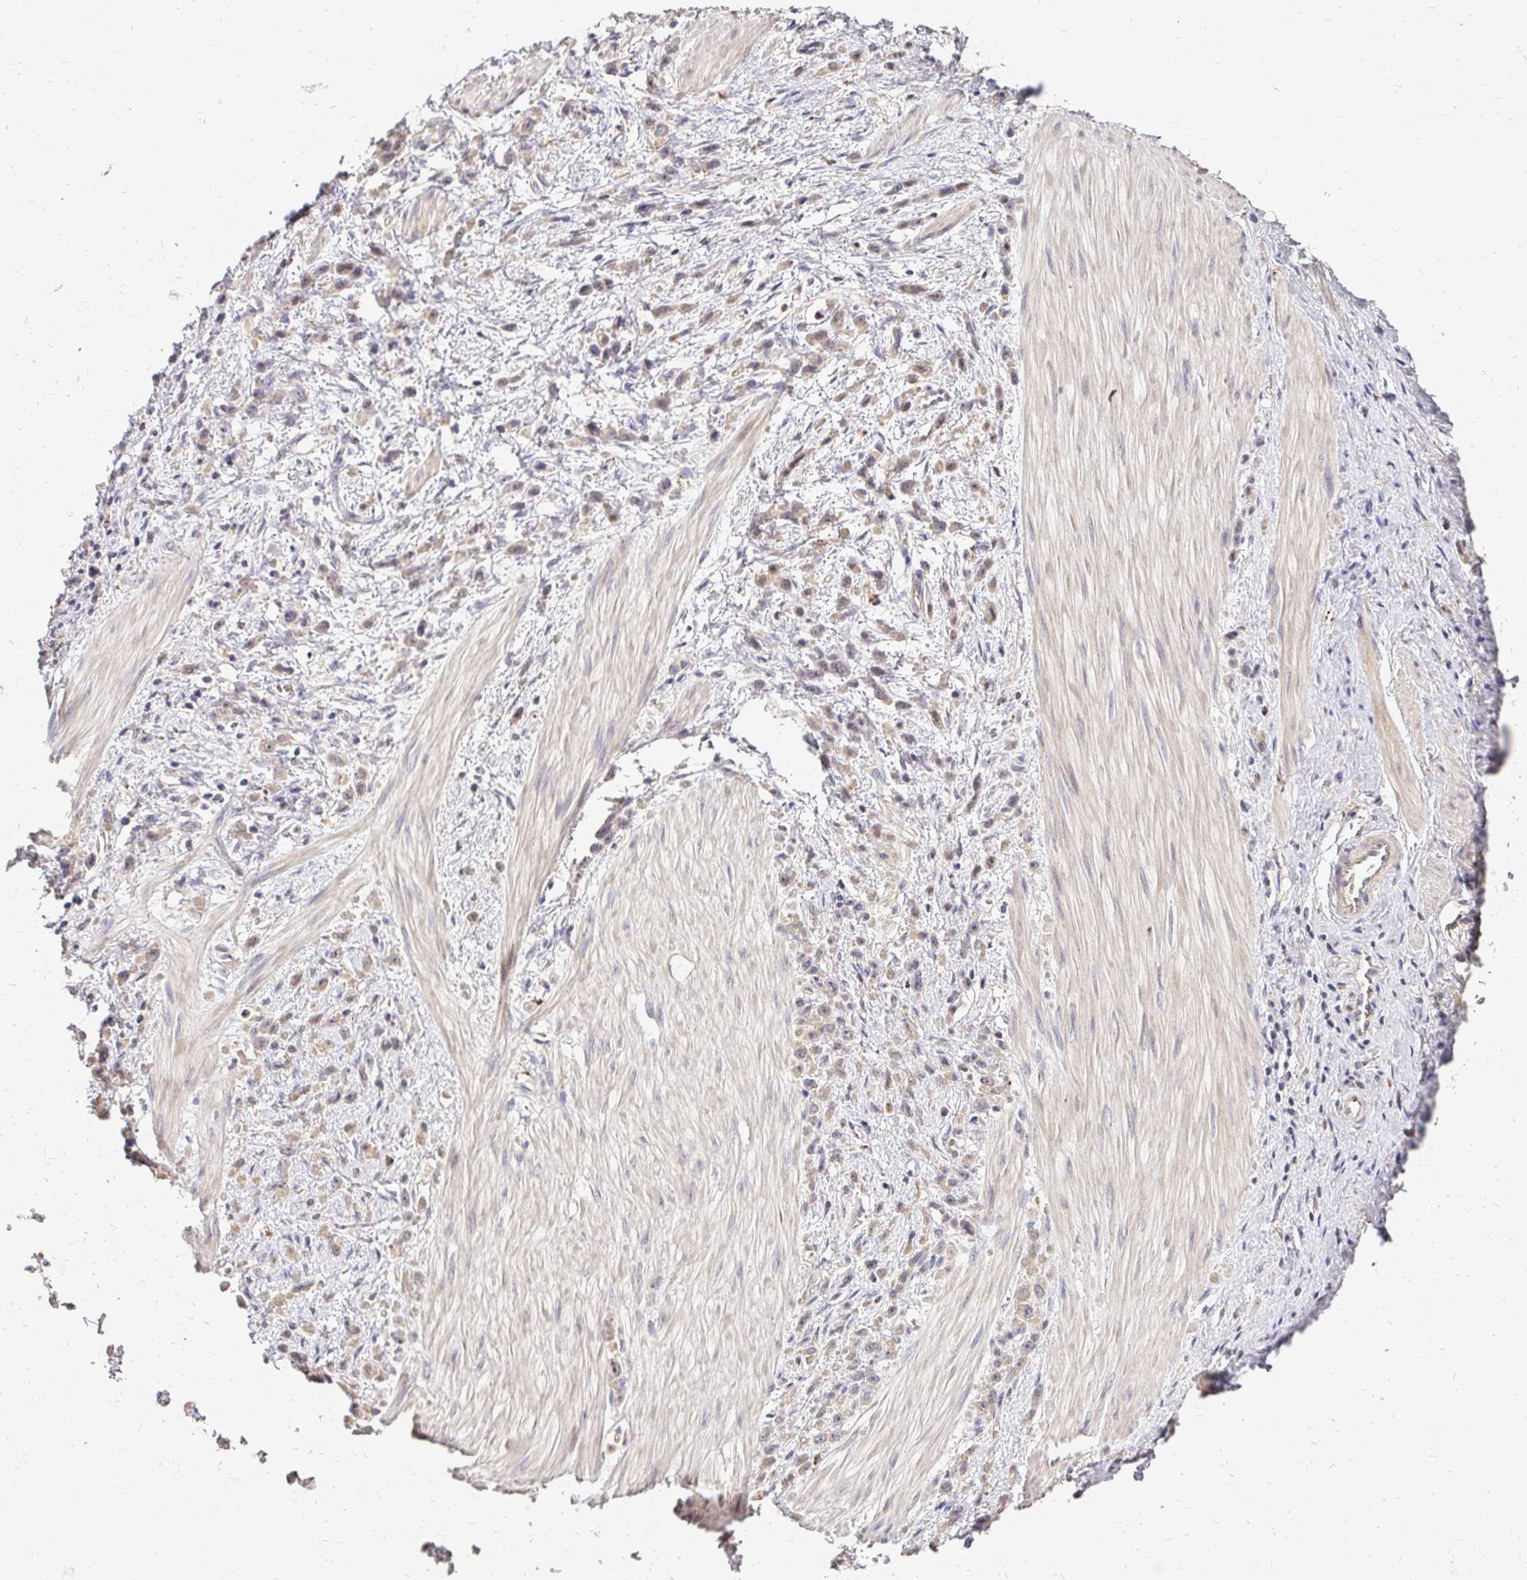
{"staining": {"intensity": "weak", "quantity": "25%-75%", "location": "cytoplasmic/membranous"}, "tissue": "stomach cancer", "cell_type": "Tumor cells", "image_type": "cancer", "snomed": [{"axis": "morphology", "description": "Adenocarcinoma, NOS"}, {"axis": "topography", "description": "Stomach"}], "caption": "A brown stain highlights weak cytoplasmic/membranous staining of a protein in human stomach adenocarcinoma tumor cells. The staining was performed using DAB (3,3'-diaminobenzidine), with brown indicating positive protein expression. Nuclei are stained blue with hematoxylin.", "gene": "IDUA", "patient": {"sex": "male", "age": 47}}